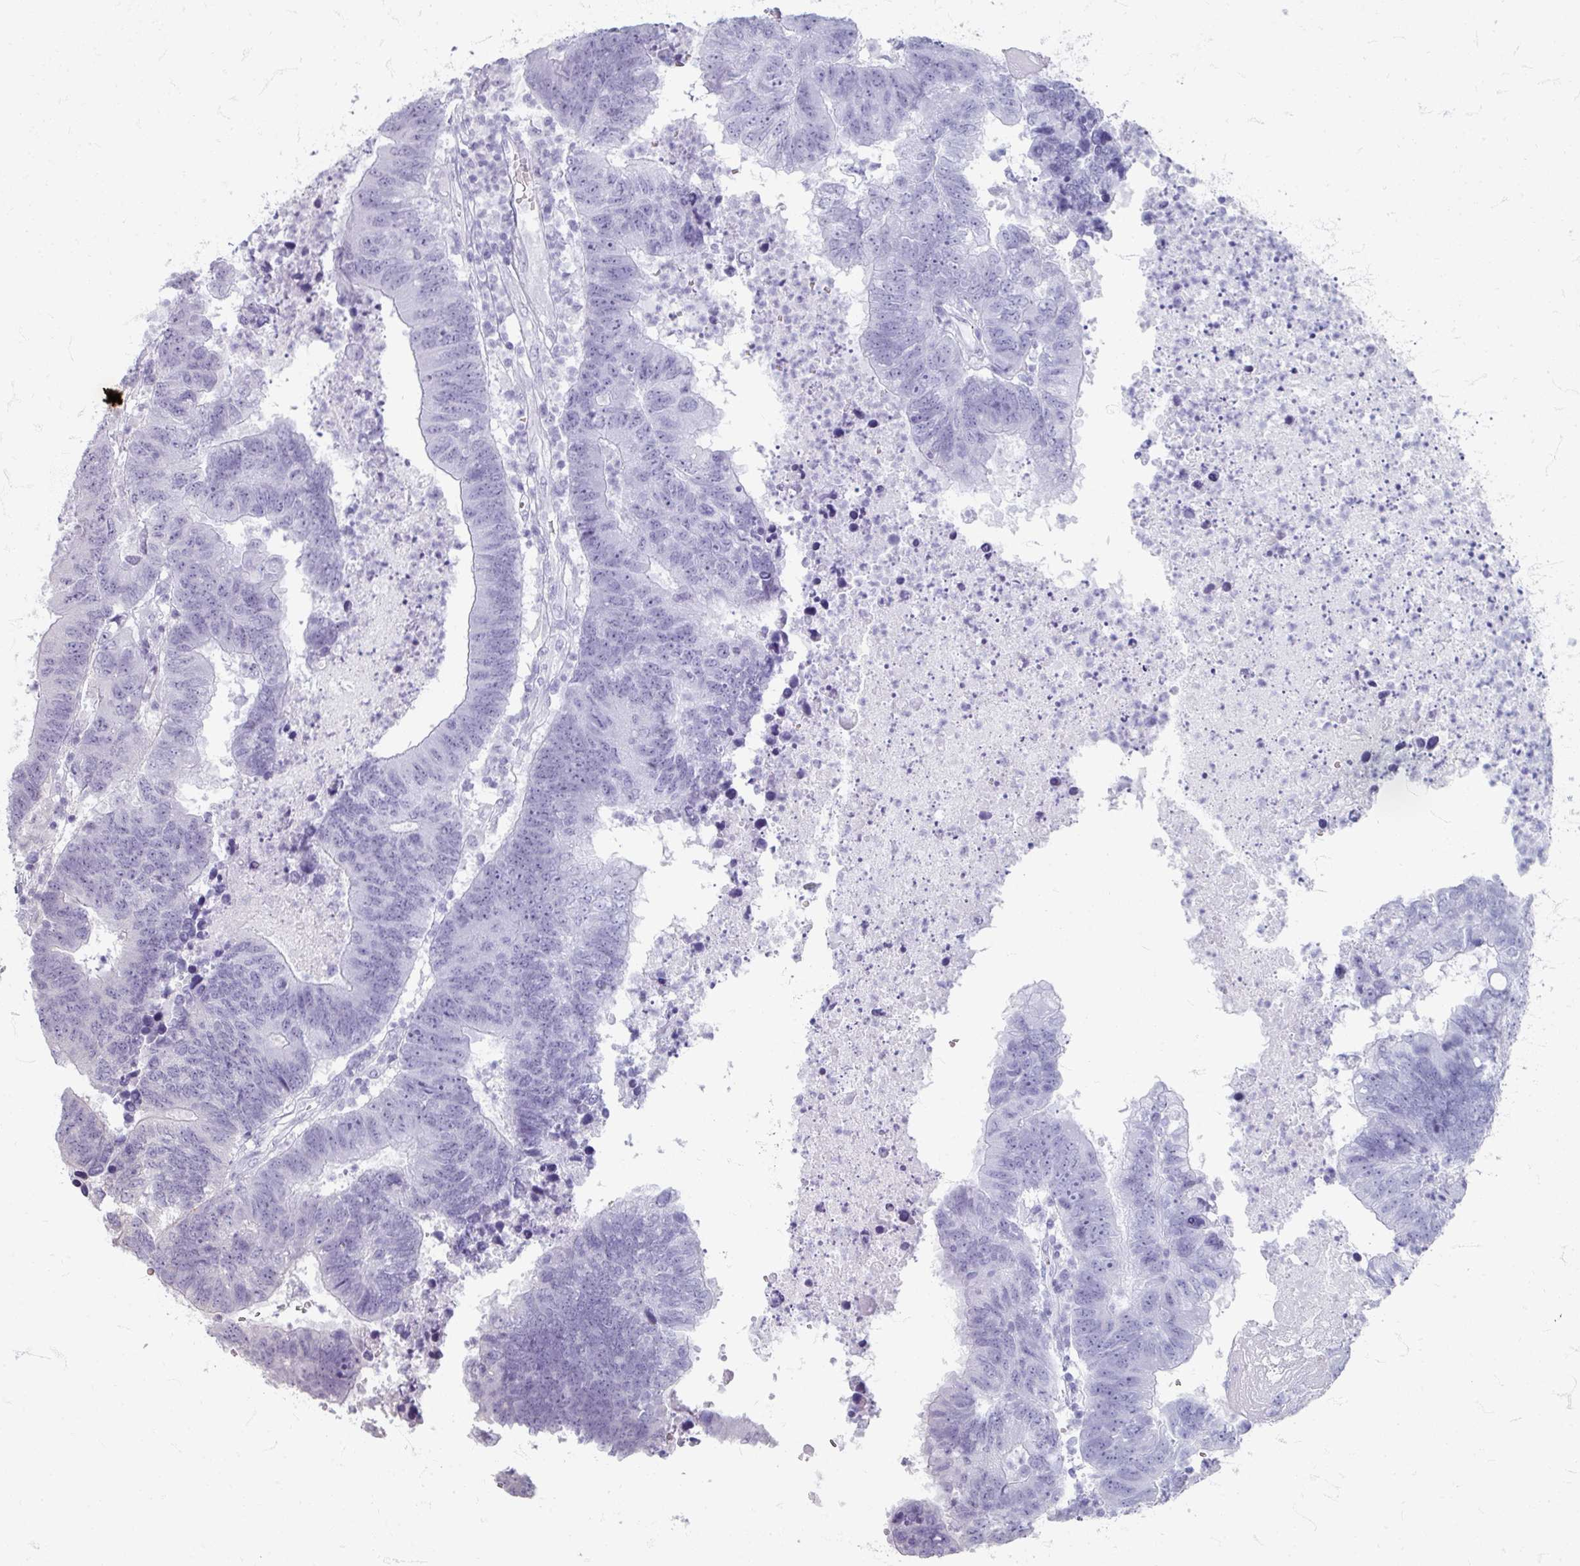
{"staining": {"intensity": "weak", "quantity": "<25%", "location": "cytoplasmic/membranous"}, "tissue": "colorectal cancer", "cell_type": "Tumor cells", "image_type": "cancer", "snomed": [{"axis": "morphology", "description": "Adenocarcinoma, NOS"}, {"axis": "topography", "description": "Colon"}], "caption": "Tumor cells show no significant protein positivity in colorectal cancer (adenocarcinoma).", "gene": "STAM", "patient": {"sex": "female", "age": 48}}